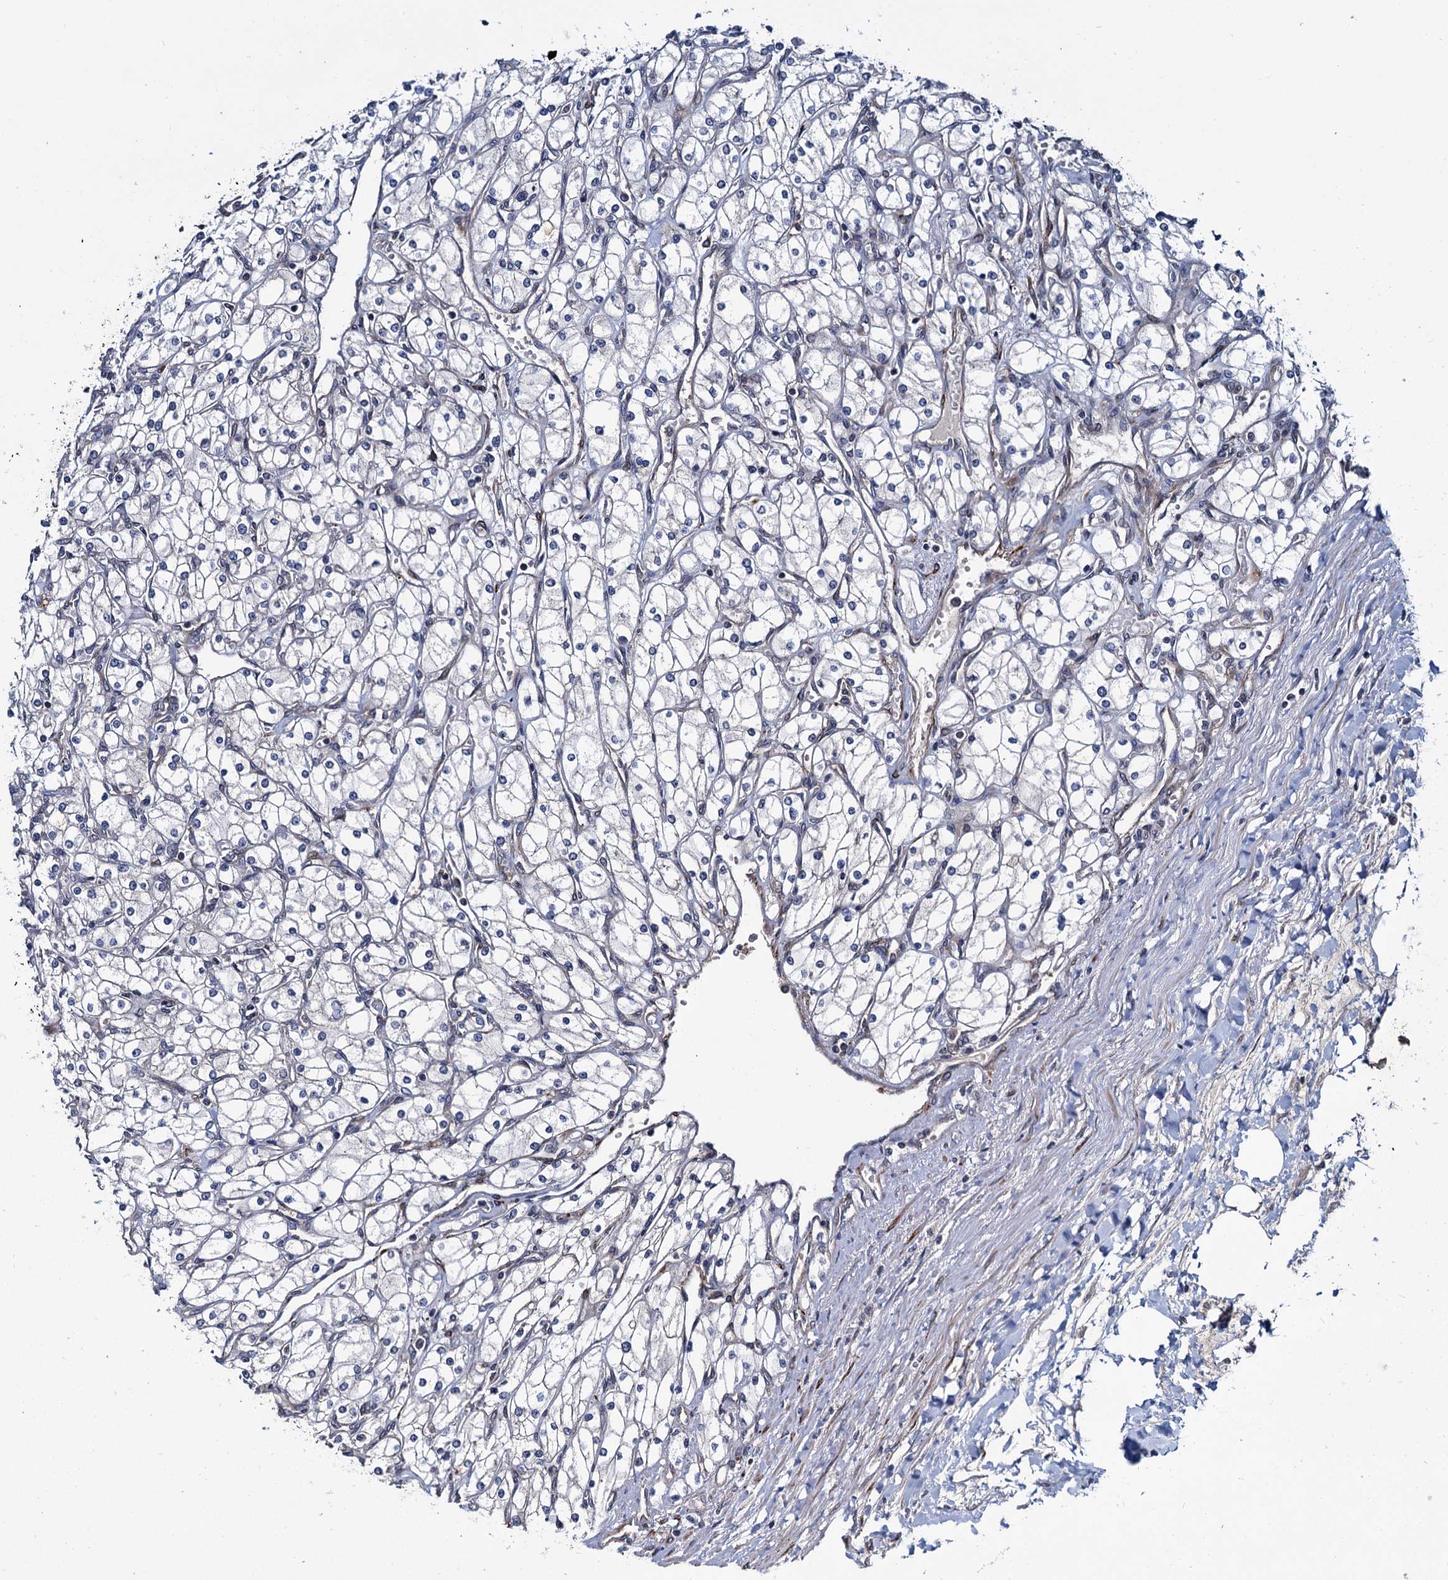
{"staining": {"intensity": "negative", "quantity": "none", "location": "none"}, "tissue": "renal cancer", "cell_type": "Tumor cells", "image_type": "cancer", "snomed": [{"axis": "morphology", "description": "Adenocarcinoma, NOS"}, {"axis": "topography", "description": "Kidney"}], "caption": "This histopathology image is of renal cancer stained with IHC to label a protein in brown with the nuclei are counter-stained blue. There is no positivity in tumor cells.", "gene": "ARHGAP42", "patient": {"sex": "male", "age": 80}}